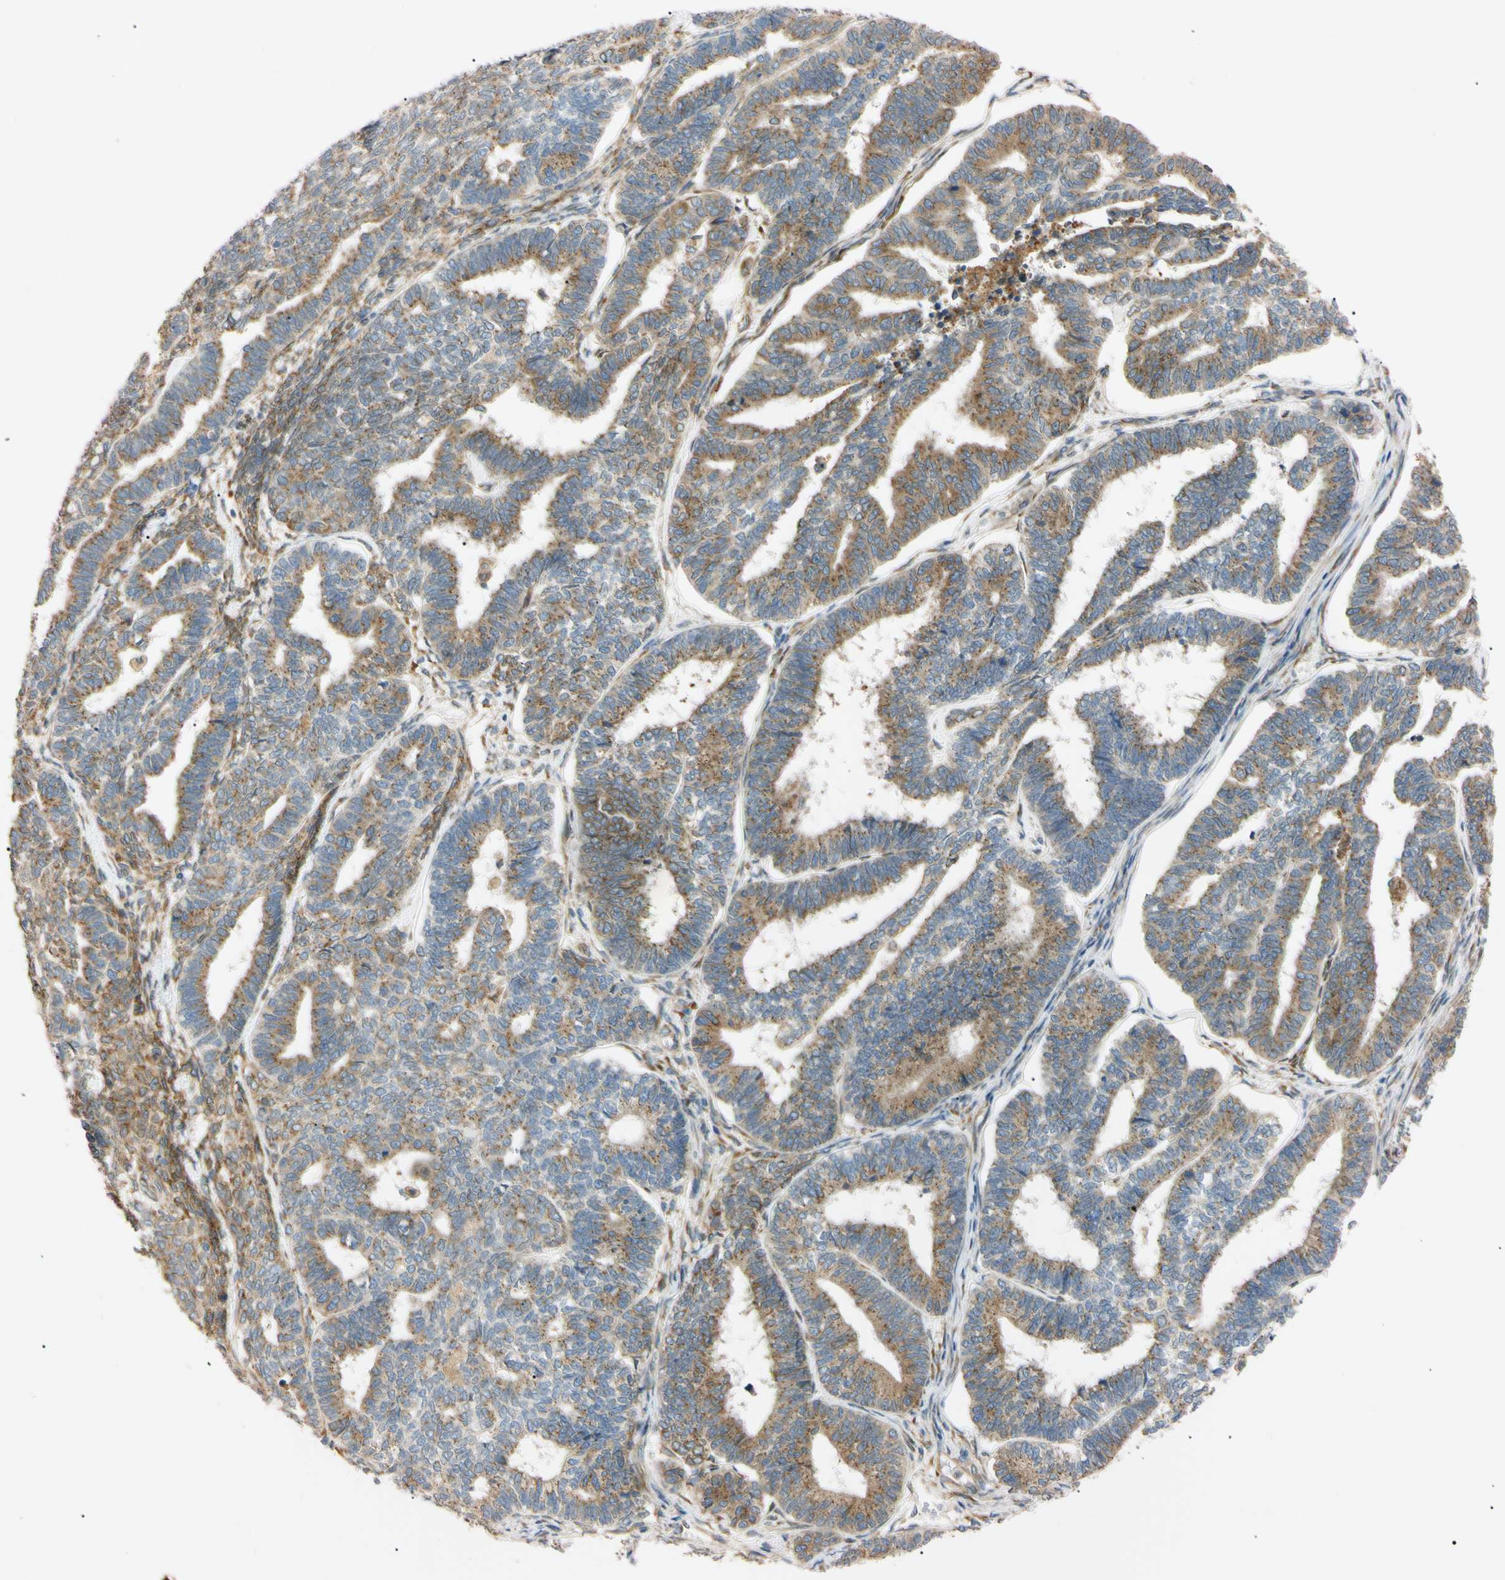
{"staining": {"intensity": "moderate", "quantity": "25%-75%", "location": "cytoplasmic/membranous"}, "tissue": "endometrial cancer", "cell_type": "Tumor cells", "image_type": "cancer", "snomed": [{"axis": "morphology", "description": "Adenocarcinoma, NOS"}, {"axis": "topography", "description": "Endometrium"}], "caption": "Immunohistochemical staining of endometrial cancer reveals moderate cytoplasmic/membranous protein expression in about 25%-75% of tumor cells. The staining was performed using DAB (3,3'-diaminobenzidine) to visualize the protein expression in brown, while the nuclei were stained in blue with hematoxylin (Magnification: 20x).", "gene": "IER3IP1", "patient": {"sex": "female", "age": 70}}